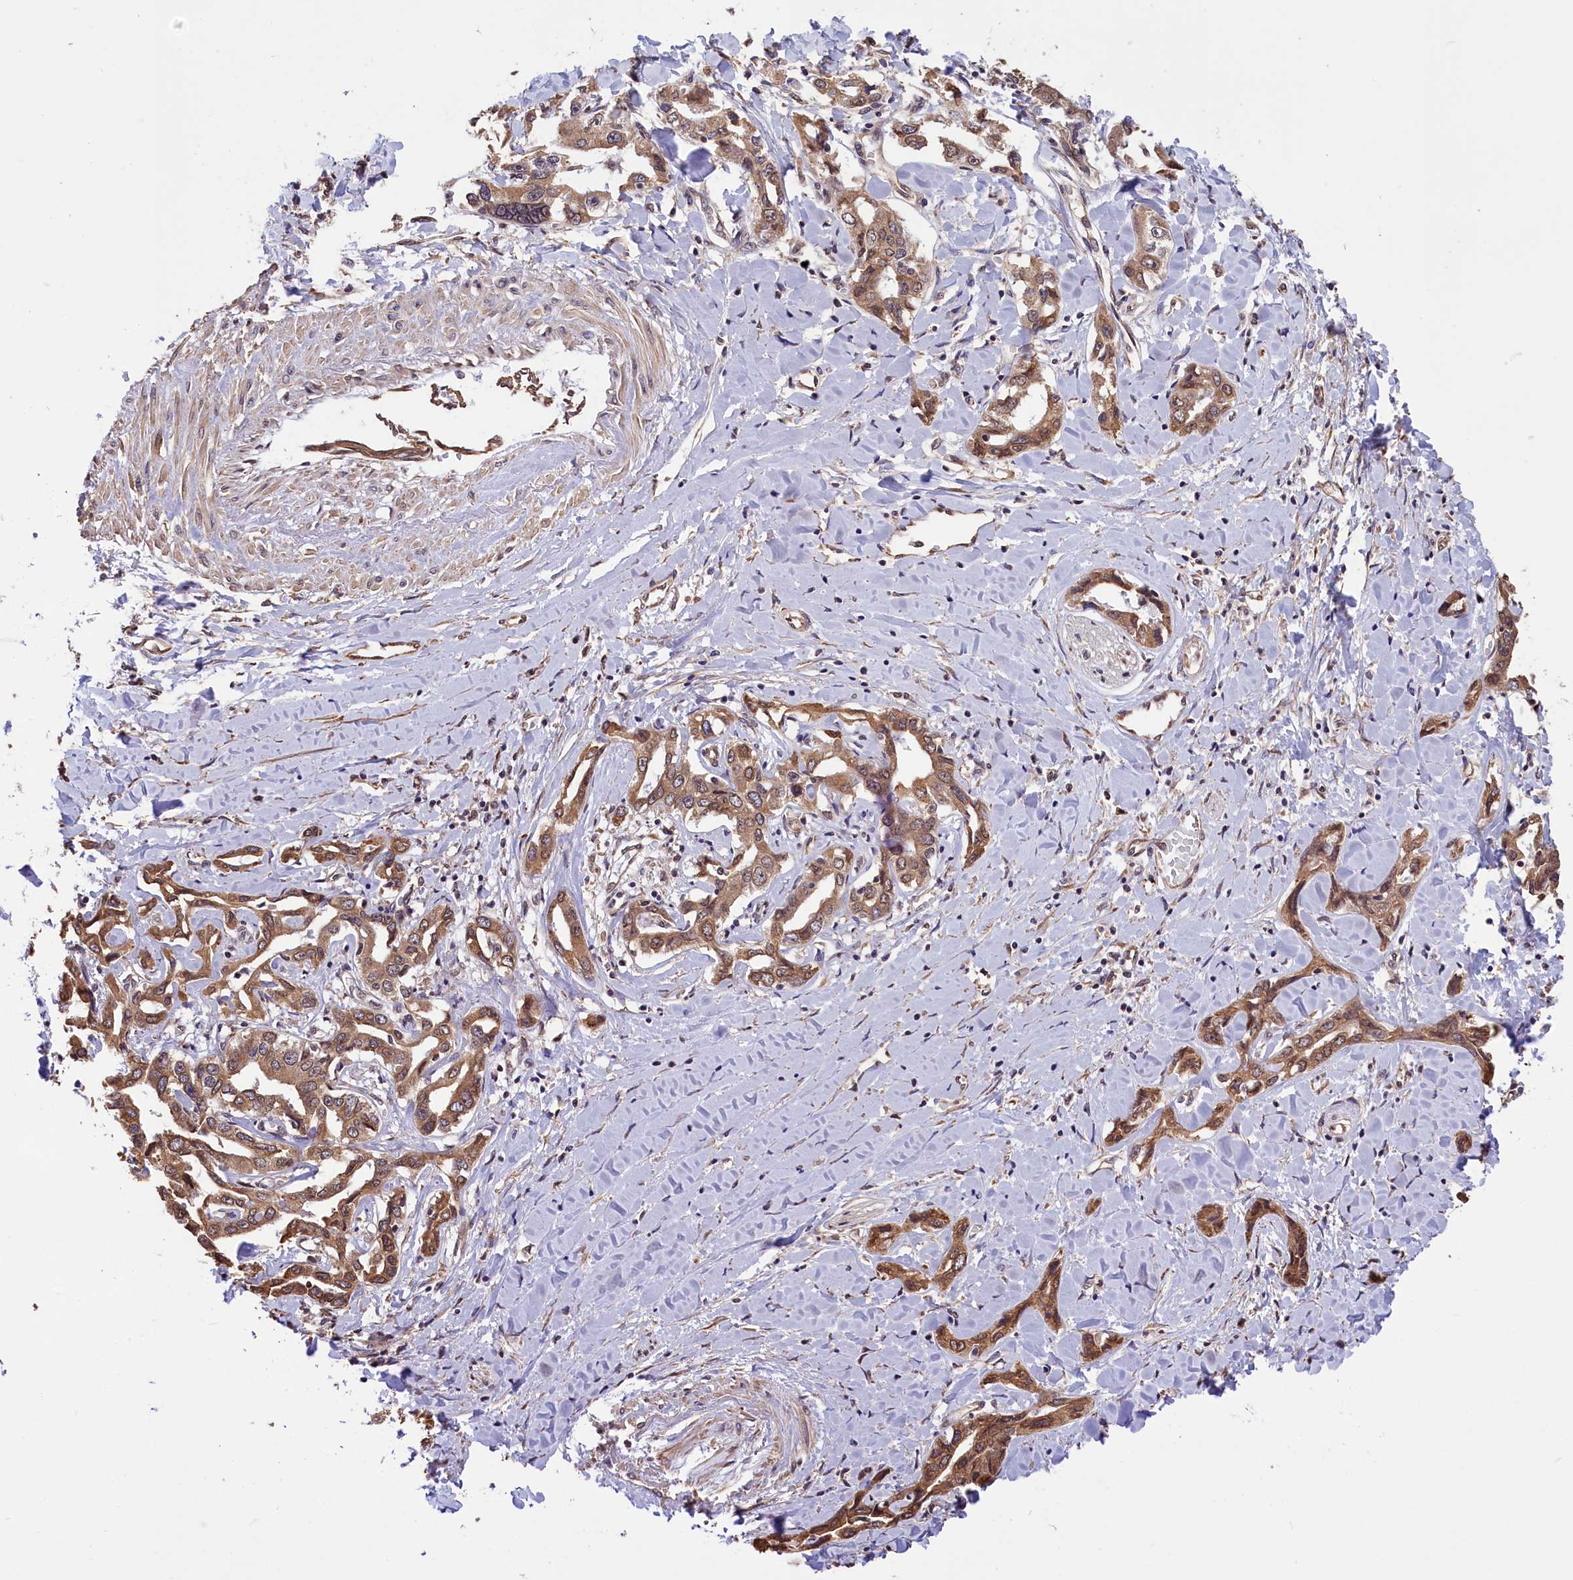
{"staining": {"intensity": "moderate", "quantity": ">75%", "location": "cytoplasmic/membranous,nuclear"}, "tissue": "liver cancer", "cell_type": "Tumor cells", "image_type": "cancer", "snomed": [{"axis": "morphology", "description": "Cholangiocarcinoma"}, {"axis": "topography", "description": "Liver"}], "caption": "IHC of human liver cancer displays medium levels of moderate cytoplasmic/membranous and nuclear staining in approximately >75% of tumor cells.", "gene": "ZC3H4", "patient": {"sex": "male", "age": 59}}